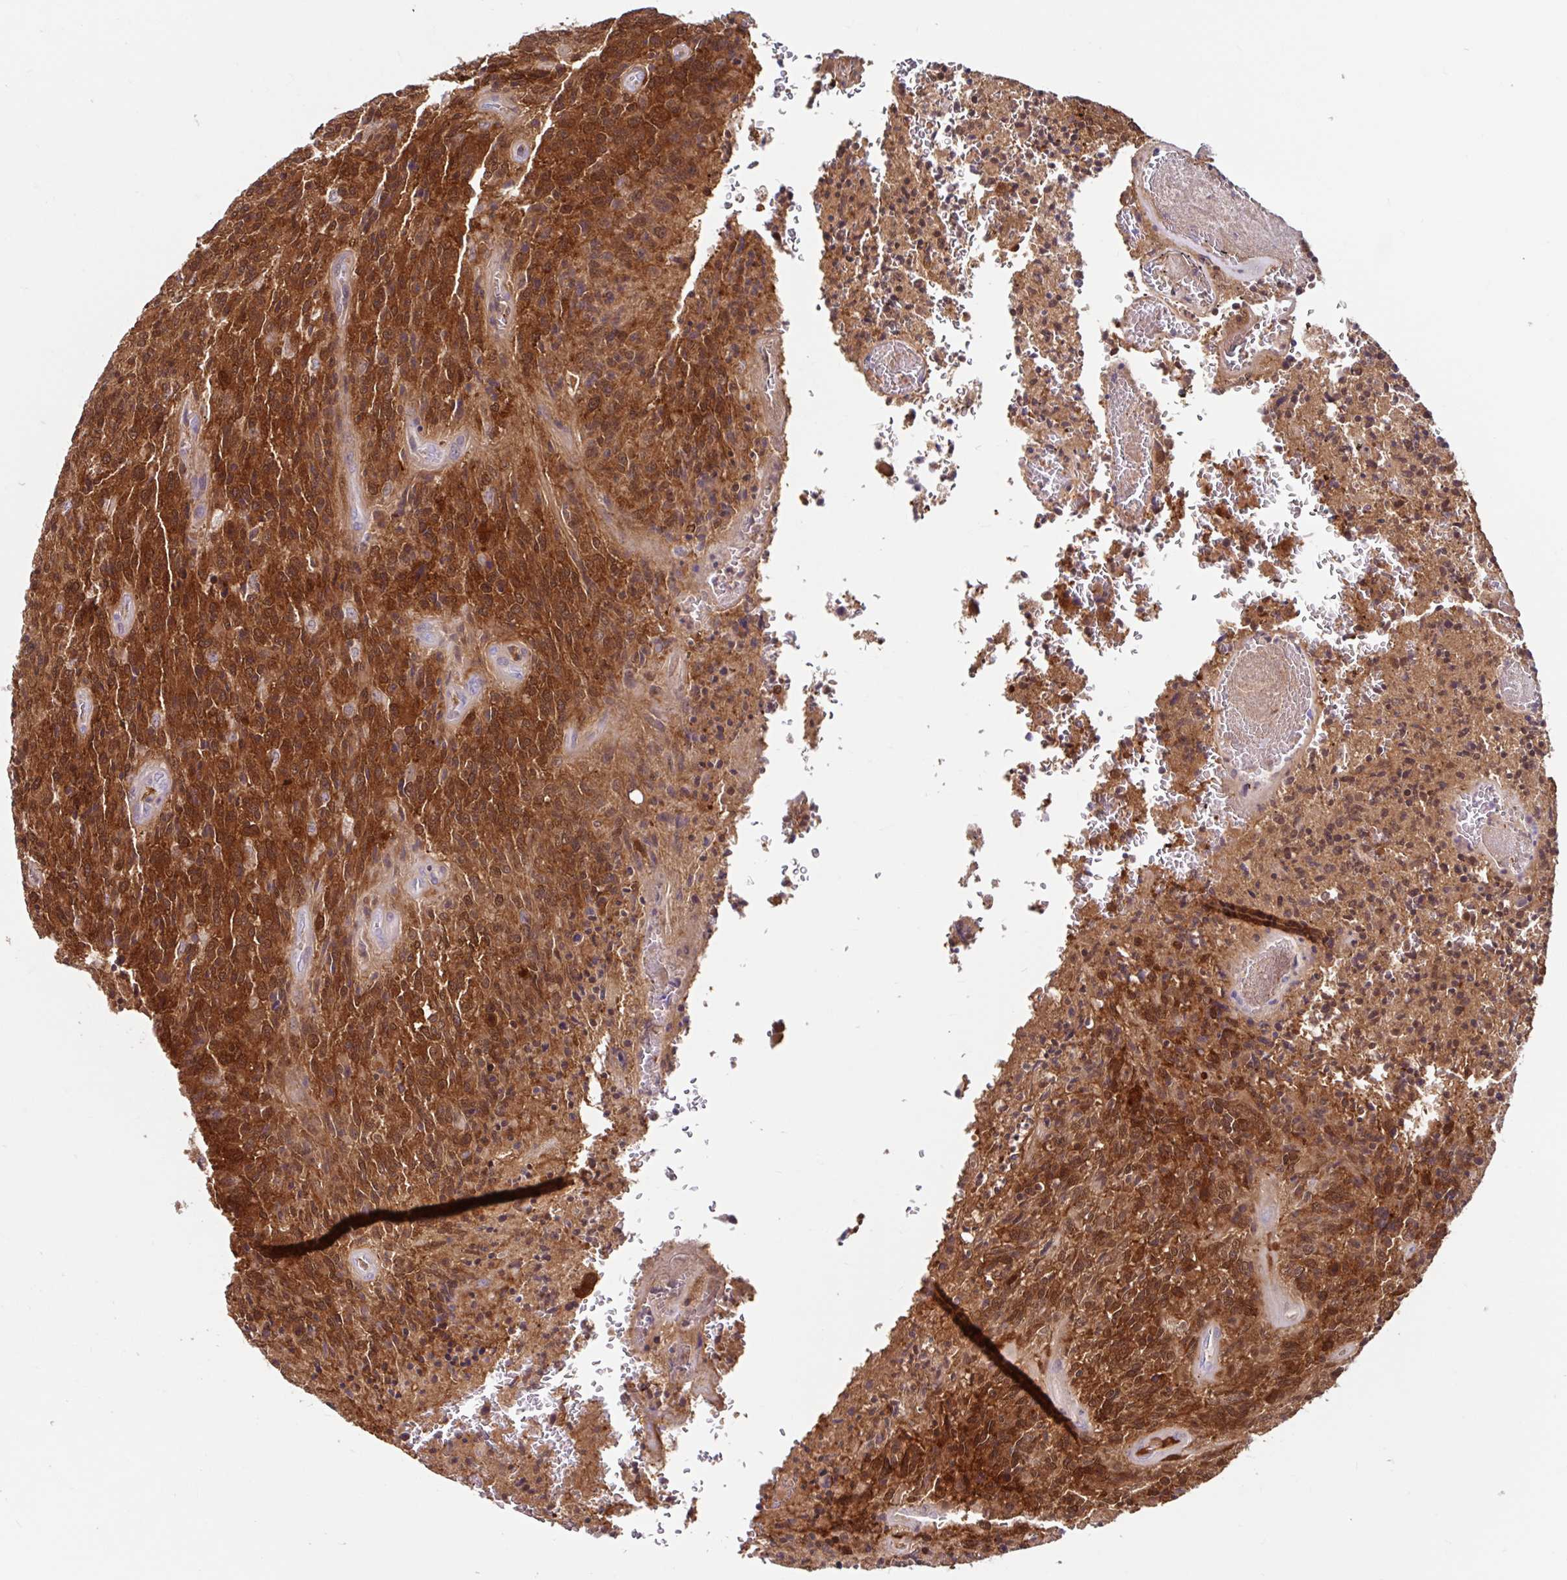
{"staining": {"intensity": "strong", "quantity": ">75%", "location": "cytoplasmic/membranous,nuclear"}, "tissue": "glioma", "cell_type": "Tumor cells", "image_type": "cancer", "snomed": [{"axis": "morphology", "description": "Glioma, malignant, High grade"}, {"axis": "topography", "description": "Brain"}], "caption": "Strong cytoplasmic/membranous and nuclear positivity for a protein is seen in approximately >75% of tumor cells of high-grade glioma (malignant) using immunohistochemistry (IHC).", "gene": "BLVRA", "patient": {"sex": "male", "age": 36}}